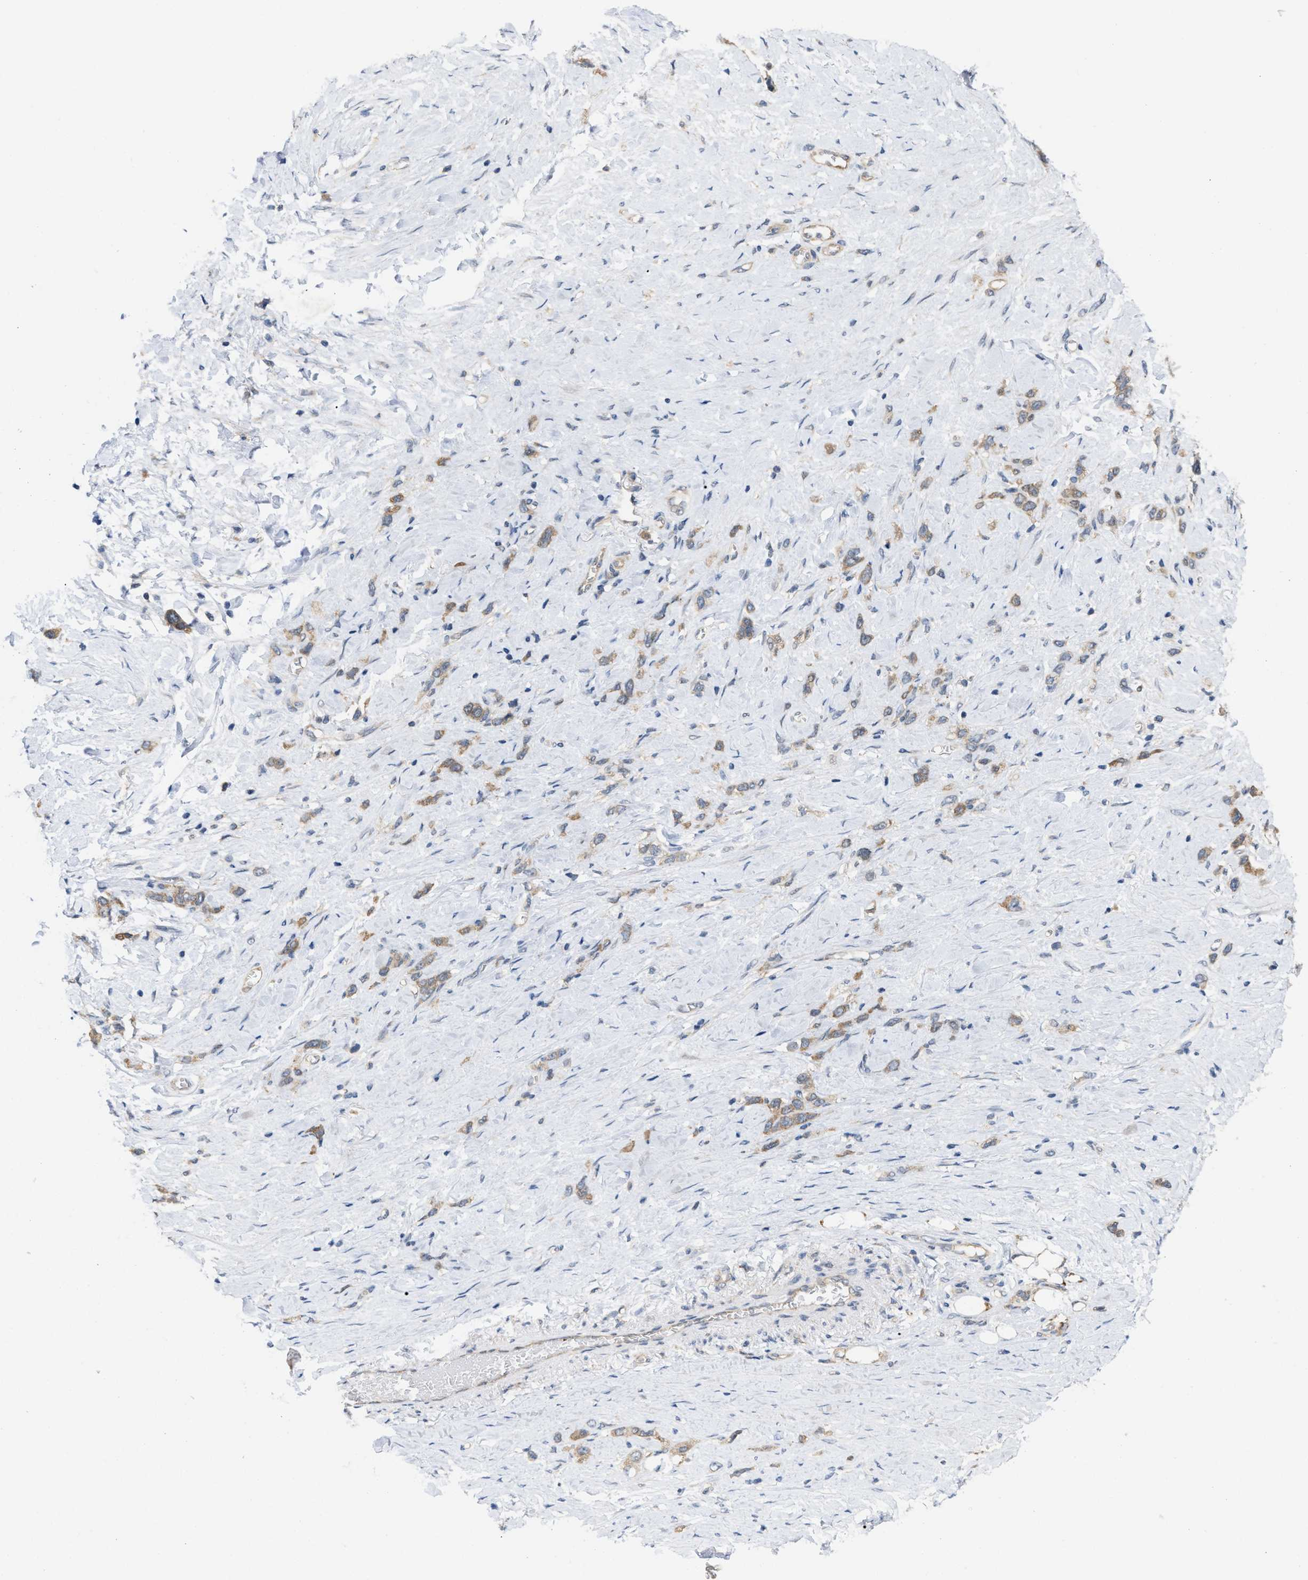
{"staining": {"intensity": "moderate", "quantity": ">75%", "location": "cytoplasmic/membranous"}, "tissue": "stomach cancer", "cell_type": "Tumor cells", "image_type": "cancer", "snomed": [{"axis": "morphology", "description": "Normal tissue, NOS"}, {"axis": "morphology", "description": "Adenocarcinoma, NOS"}, {"axis": "morphology", "description": "Adenocarcinoma, High grade"}, {"axis": "topography", "description": "Stomach, upper"}, {"axis": "topography", "description": "Stomach"}], "caption": "A brown stain shows moderate cytoplasmic/membranous expression of a protein in adenocarcinoma (high-grade) (stomach) tumor cells. The staining is performed using DAB brown chromogen to label protein expression. The nuclei are counter-stained blue using hematoxylin.", "gene": "CSNK1A1", "patient": {"sex": "female", "age": 65}}